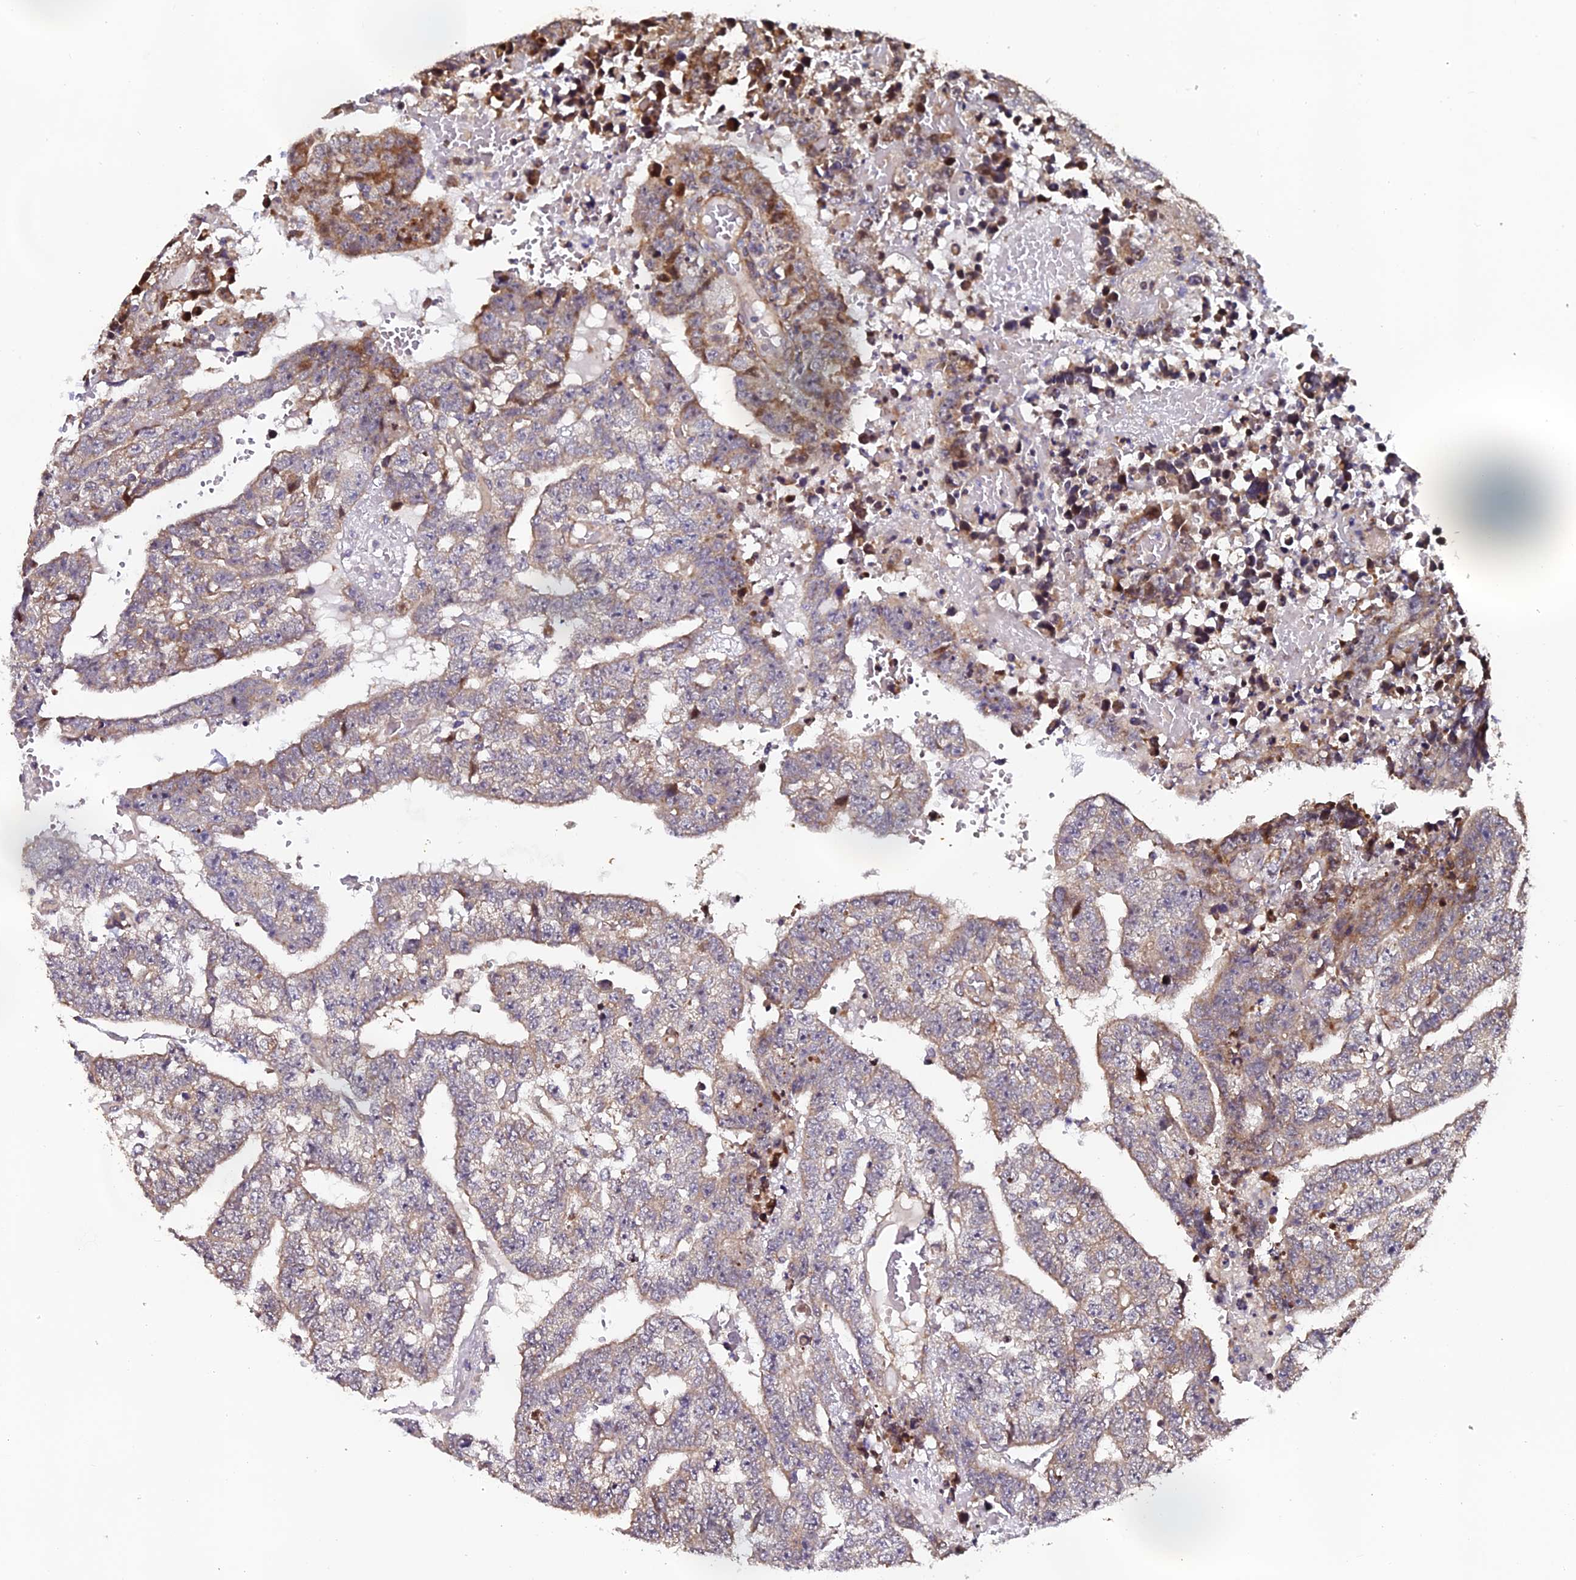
{"staining": {"intensity": "moderate", "quantity": "<25%", "location": "cytoplasmic/membranous"}, "tissue": "testis cancer", "cell_type": "Tumor cells", "image_type": "cancer", "snomed": [{"axis": "morphology", "description": "Carcinoma, Embryonal, NOS"}, {"axis": "topography", "description": "Testis"}], "caption": "Immunohistochemical staining of human testis embryonal carcinoma displays moderate cytoplasmic/membranous protein positivity in about <25% of tumor cells.", "gene": "RAB28", "patient": {"sex": "male", "age": 25}}